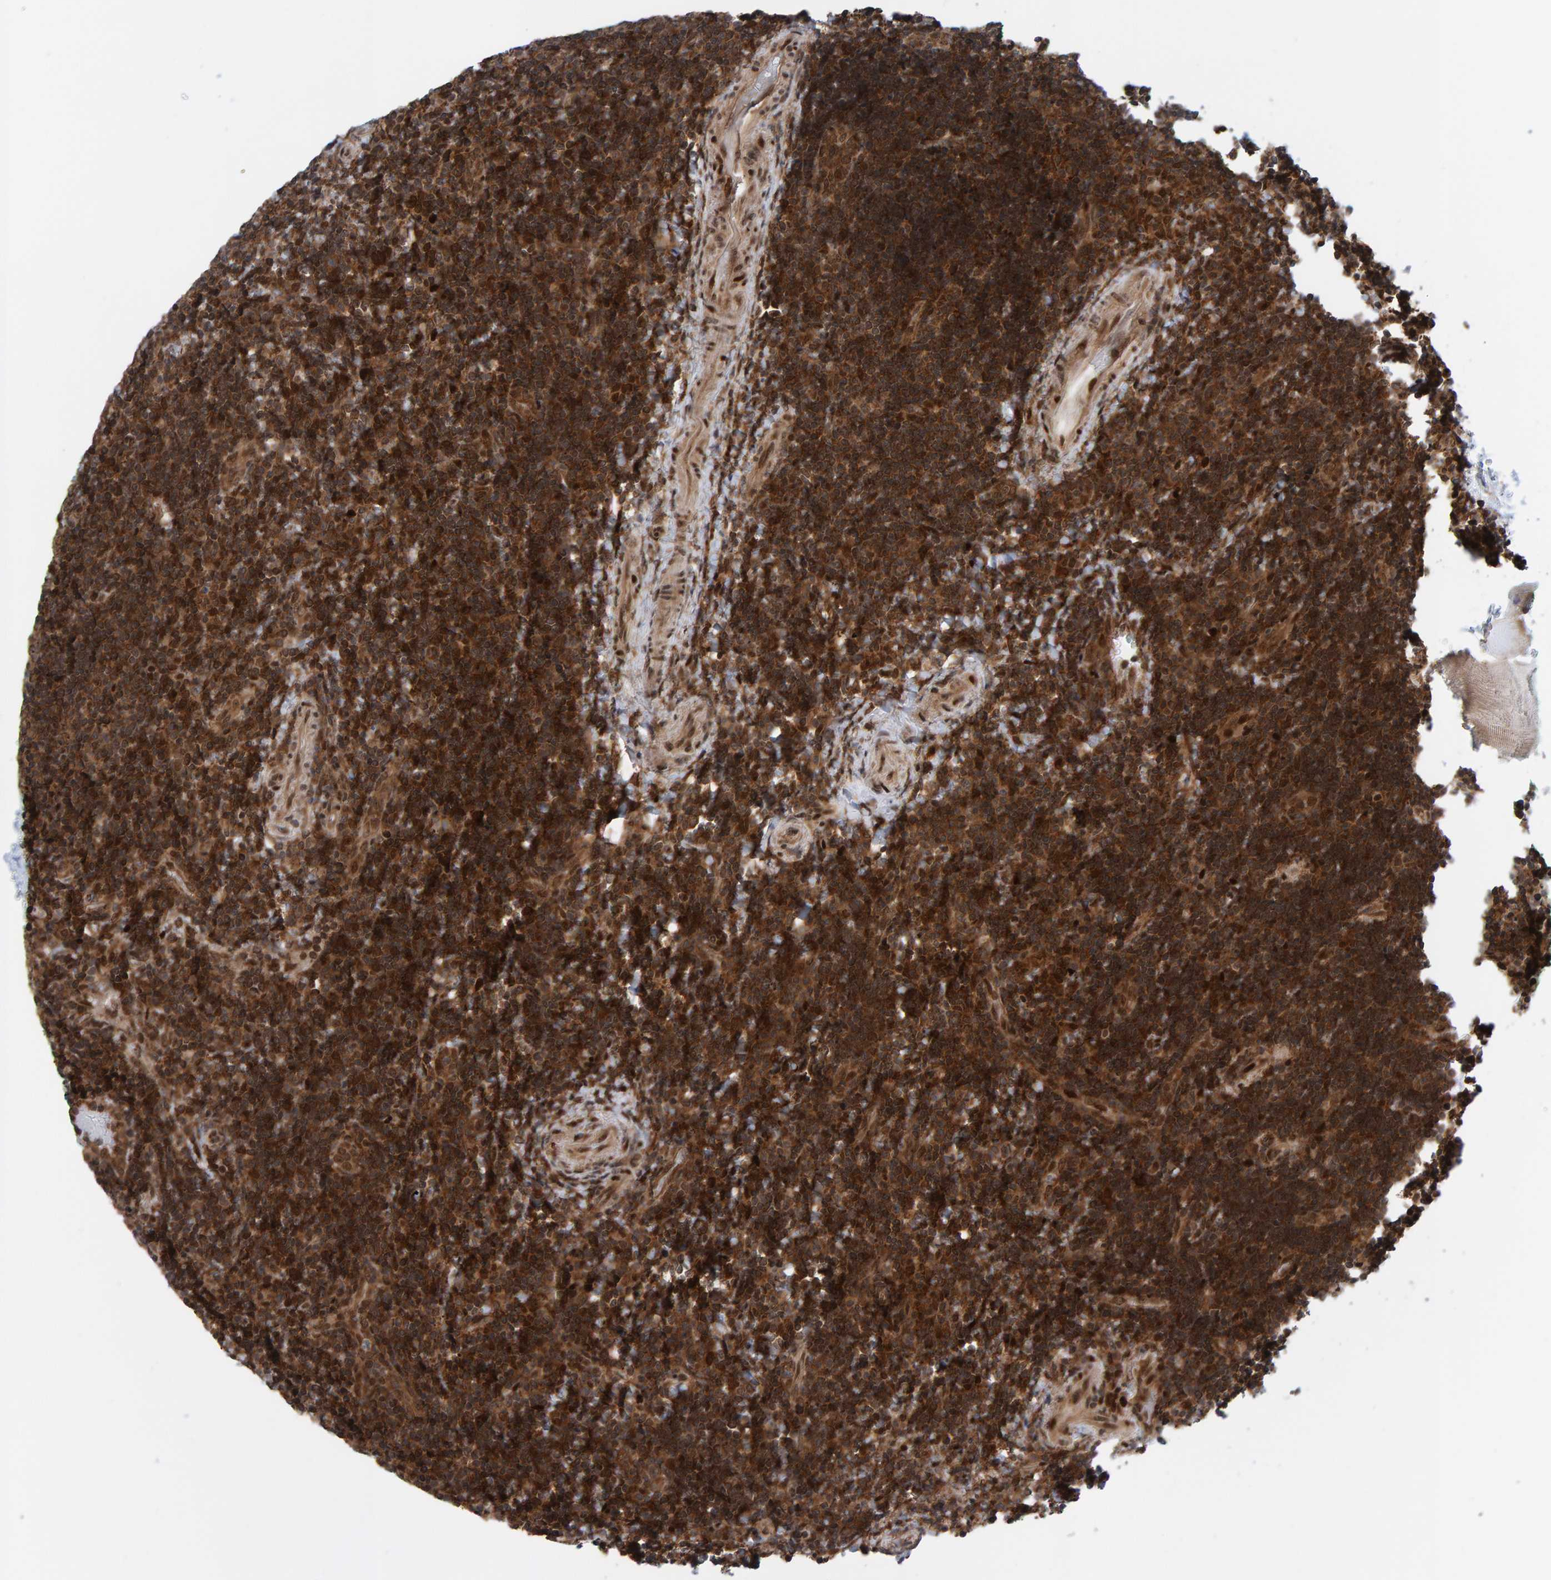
{"staining": {"intensity": "strong", "quantity": ">75%", "location": "cytoplasmic/membranous"}, "tissue": "lymphoma", "cell_type": "Tumor cells", "image_type": "cancer", "snomed": [{"axis": "morphology", "description": "Malignant lymphoma, non-Hodgkin's type, High grade"}, {"axis": "topography", "description": "Tonsil"}], "caption": "High-grade malignant lymphoma, non-Hodgkin's type stained with a protein marker shows strong staining in tumor cells.", "gene": "ZNF366", "patient": {"sex": "female", "age": 36}}